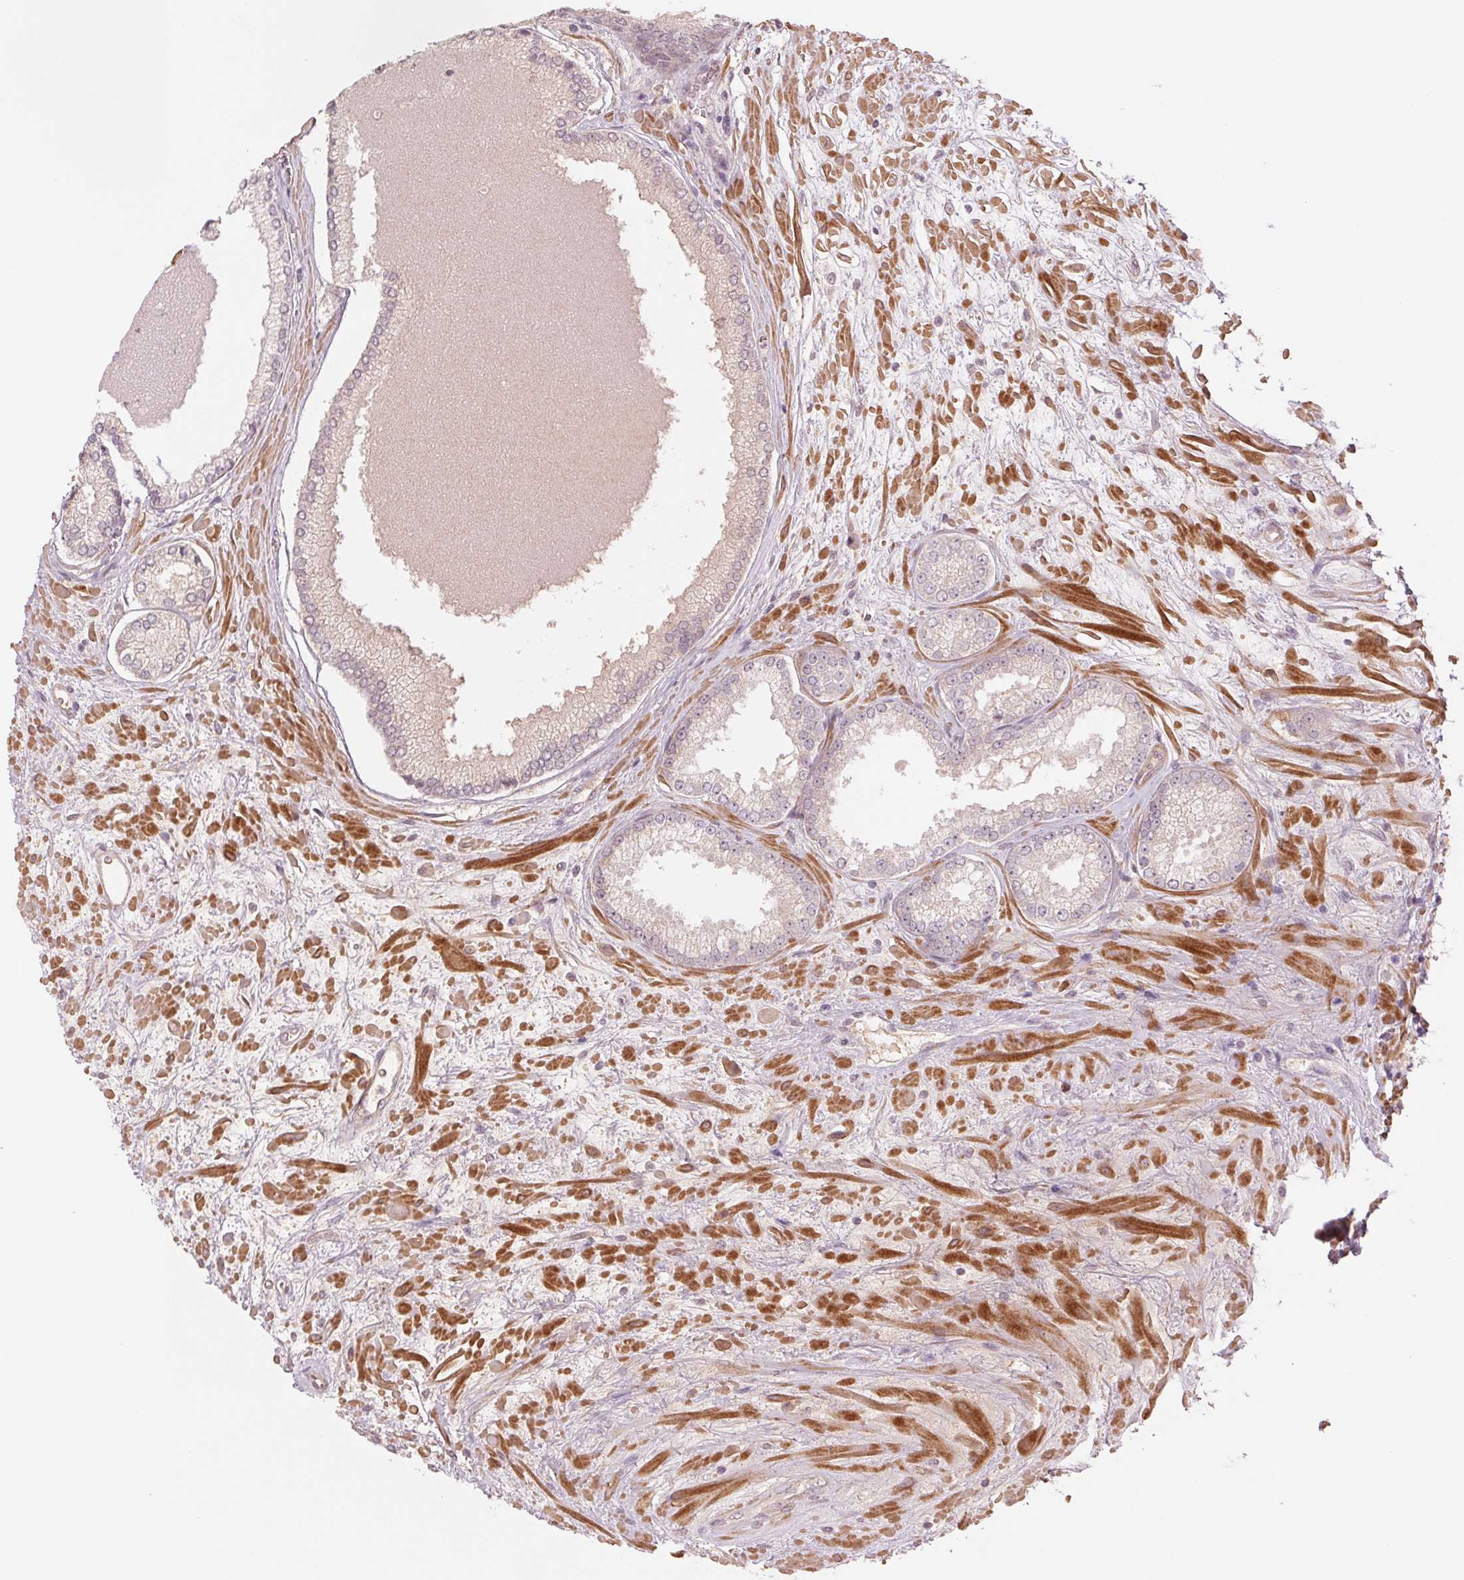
{"staining": {"intensity": "negative", "quantity": "none", "location": "none"}, "tissue": "prostate cancer", "cell_type": "Tumor cells", "image_type": "cancer", "snomed": [{"axis": "morphology", "description": "Adenocarcinoma, High grade"}, {"axis": "topography", "description": "Prostate"}], "caption": "Immunohistochemistry (IHC) photomicrograph of prostate cancer (high-grade adenocarcinoma) stained for a protein (brown), which reveals no staining in tumor cells. (DAB (3,3'-diaminobenzidine) IHC with hematoxylin counter stain).", "gene": "PPIA", "patient": {"sex": "male", "age": 73}}